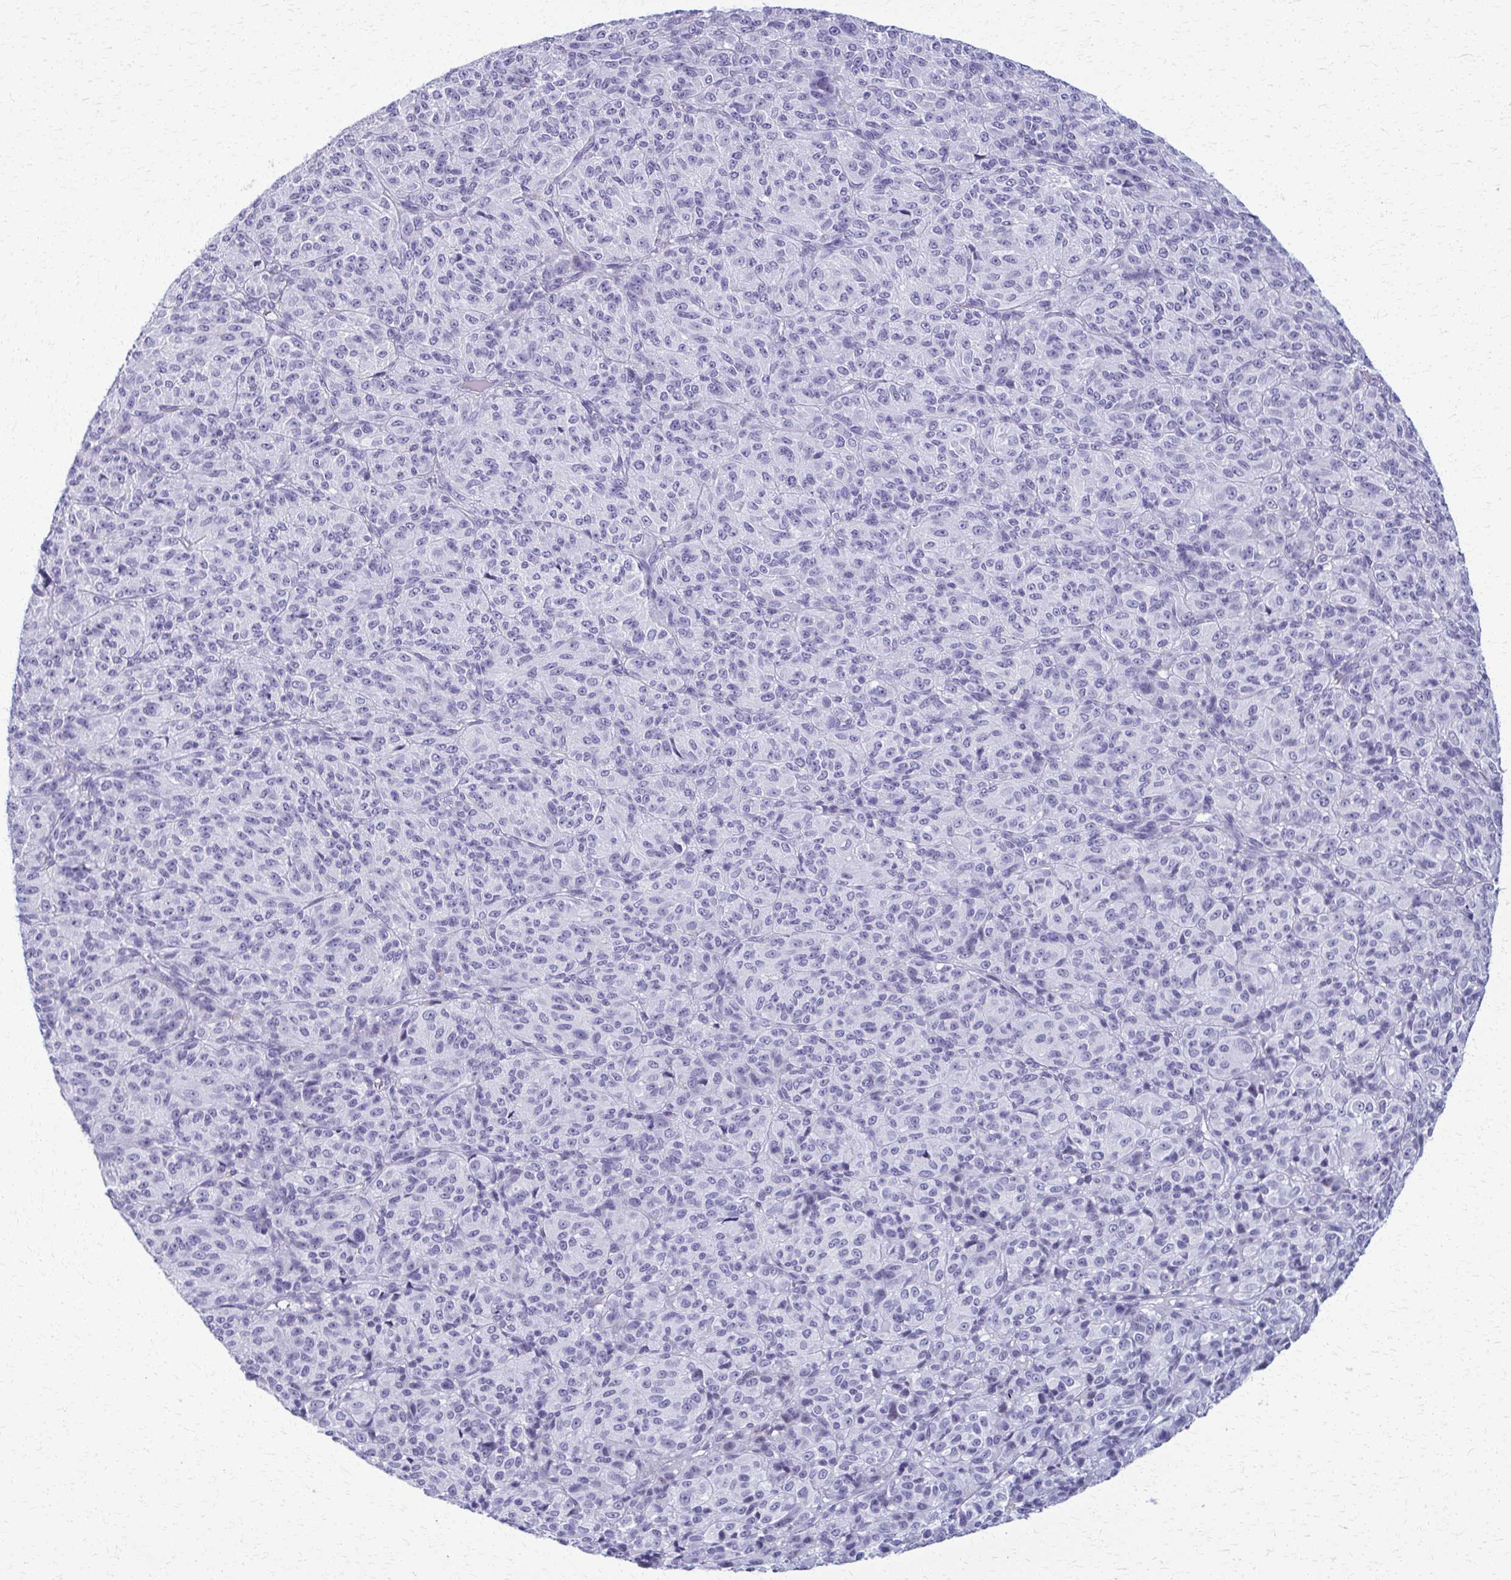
{"staining": {"intensity": "negative", "quantity": "none", "location": "none"}, "tissue": "melanoma", "cell_type": "Tumor cells", "image_type": "cancer", "snomed": [{"axis": "morphology", "description": "Malignant melanoma, Metastatic site"}, {"axis": "topography", "description": "Brain"}], "caption": "Immunohistochemistry image of human melanoma stained for a protein (brown), which reveals no expression in tumor cells.", "gene": "ACSM2B", "patient": {"sex": "female", "age": 56}}